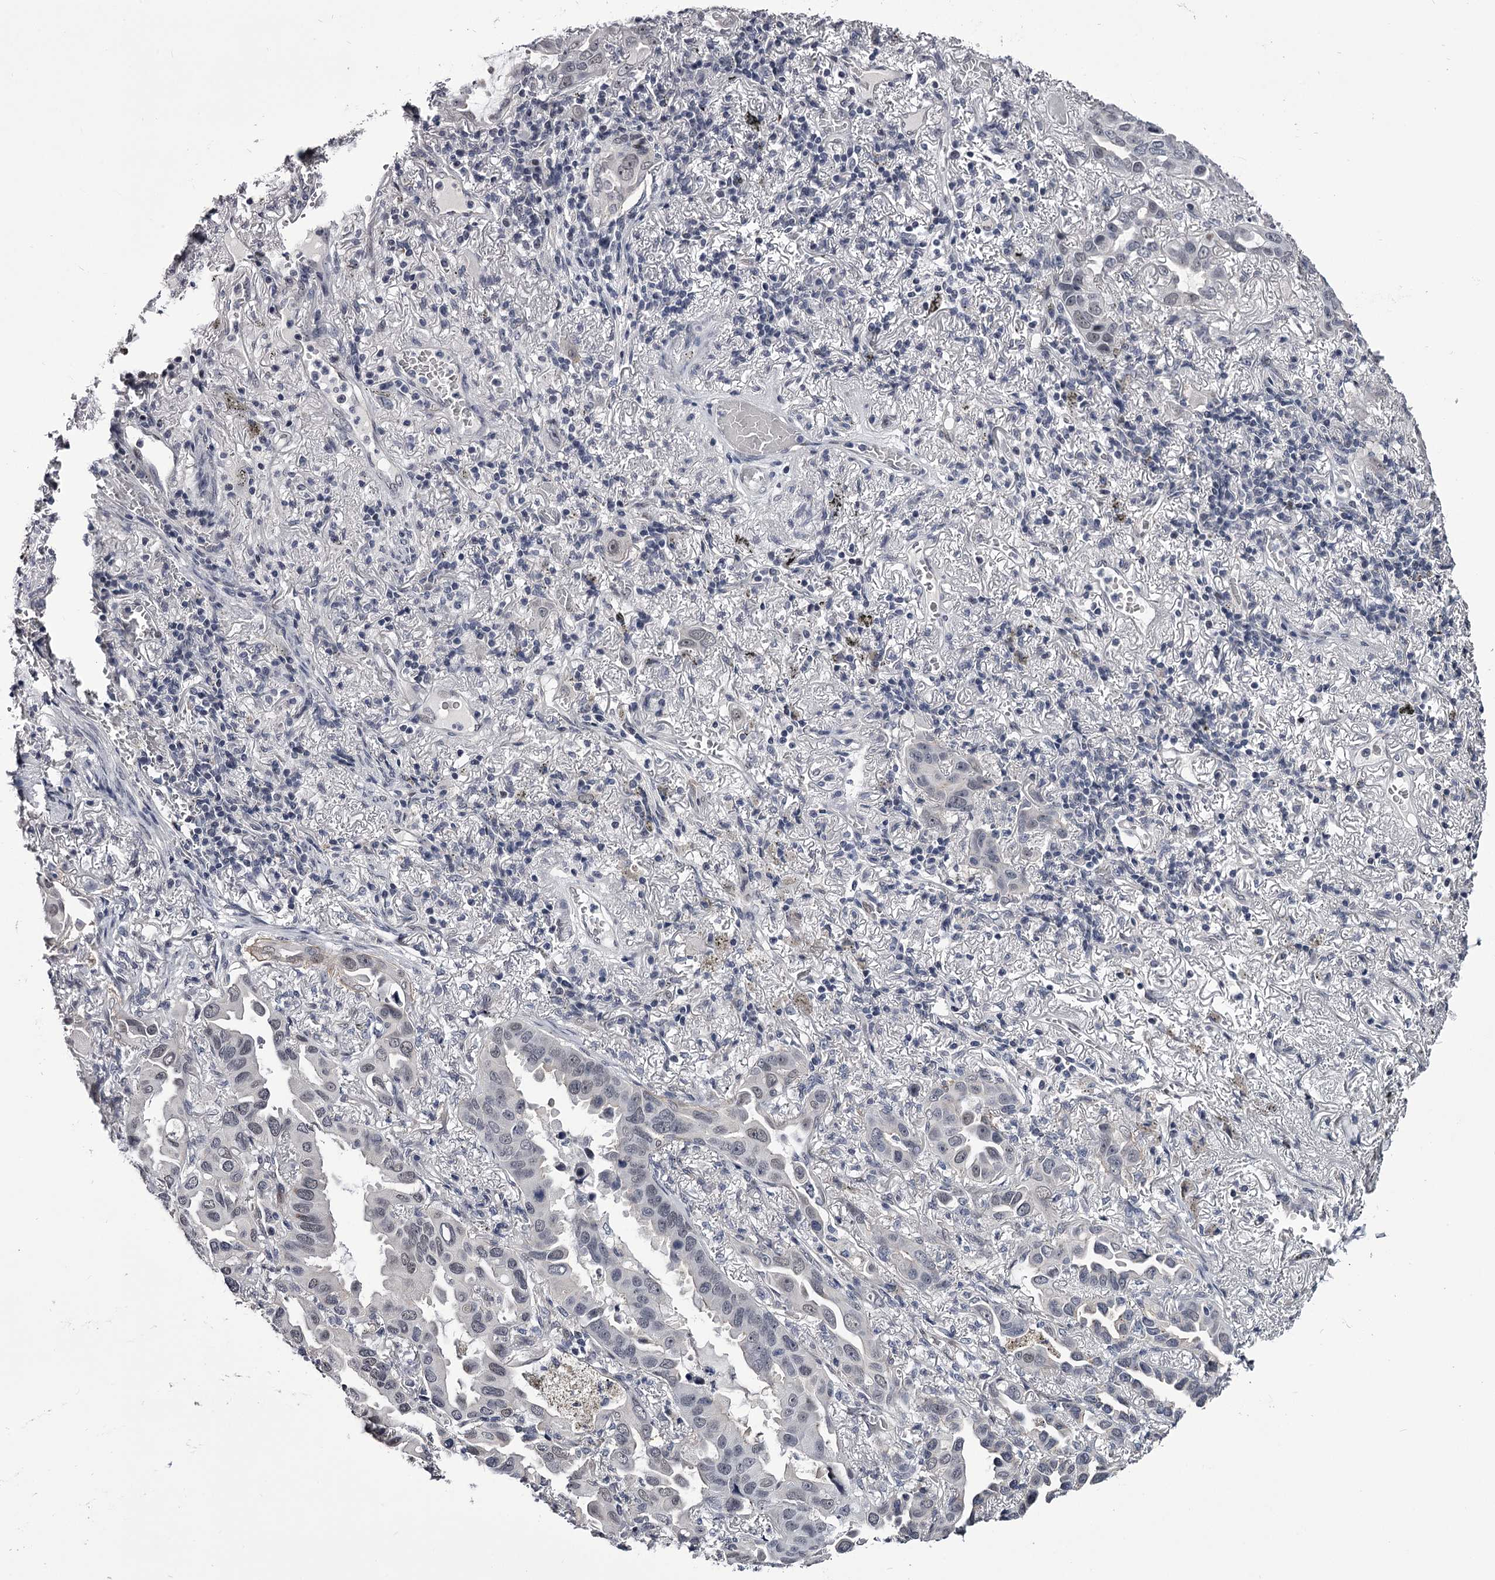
{"staining": {"intensity": "negative", "quantity": "none", "location": "none"}, "tissue": "lung cancer", "cell_type": "Tumor cells", "image_type": "cancer", "snomed": [{"axis": "morphology", "description": "Adenocarcinoma, NOS"}, {"axis": "topography", "description": "Lung"}], "caption": "Lung adenocarcinoma was stained to show a protein in brown. There is no significant positivity in tumor cells.", "gene": "OVOL2", "patient": {"sex": "male", "age": 64}}